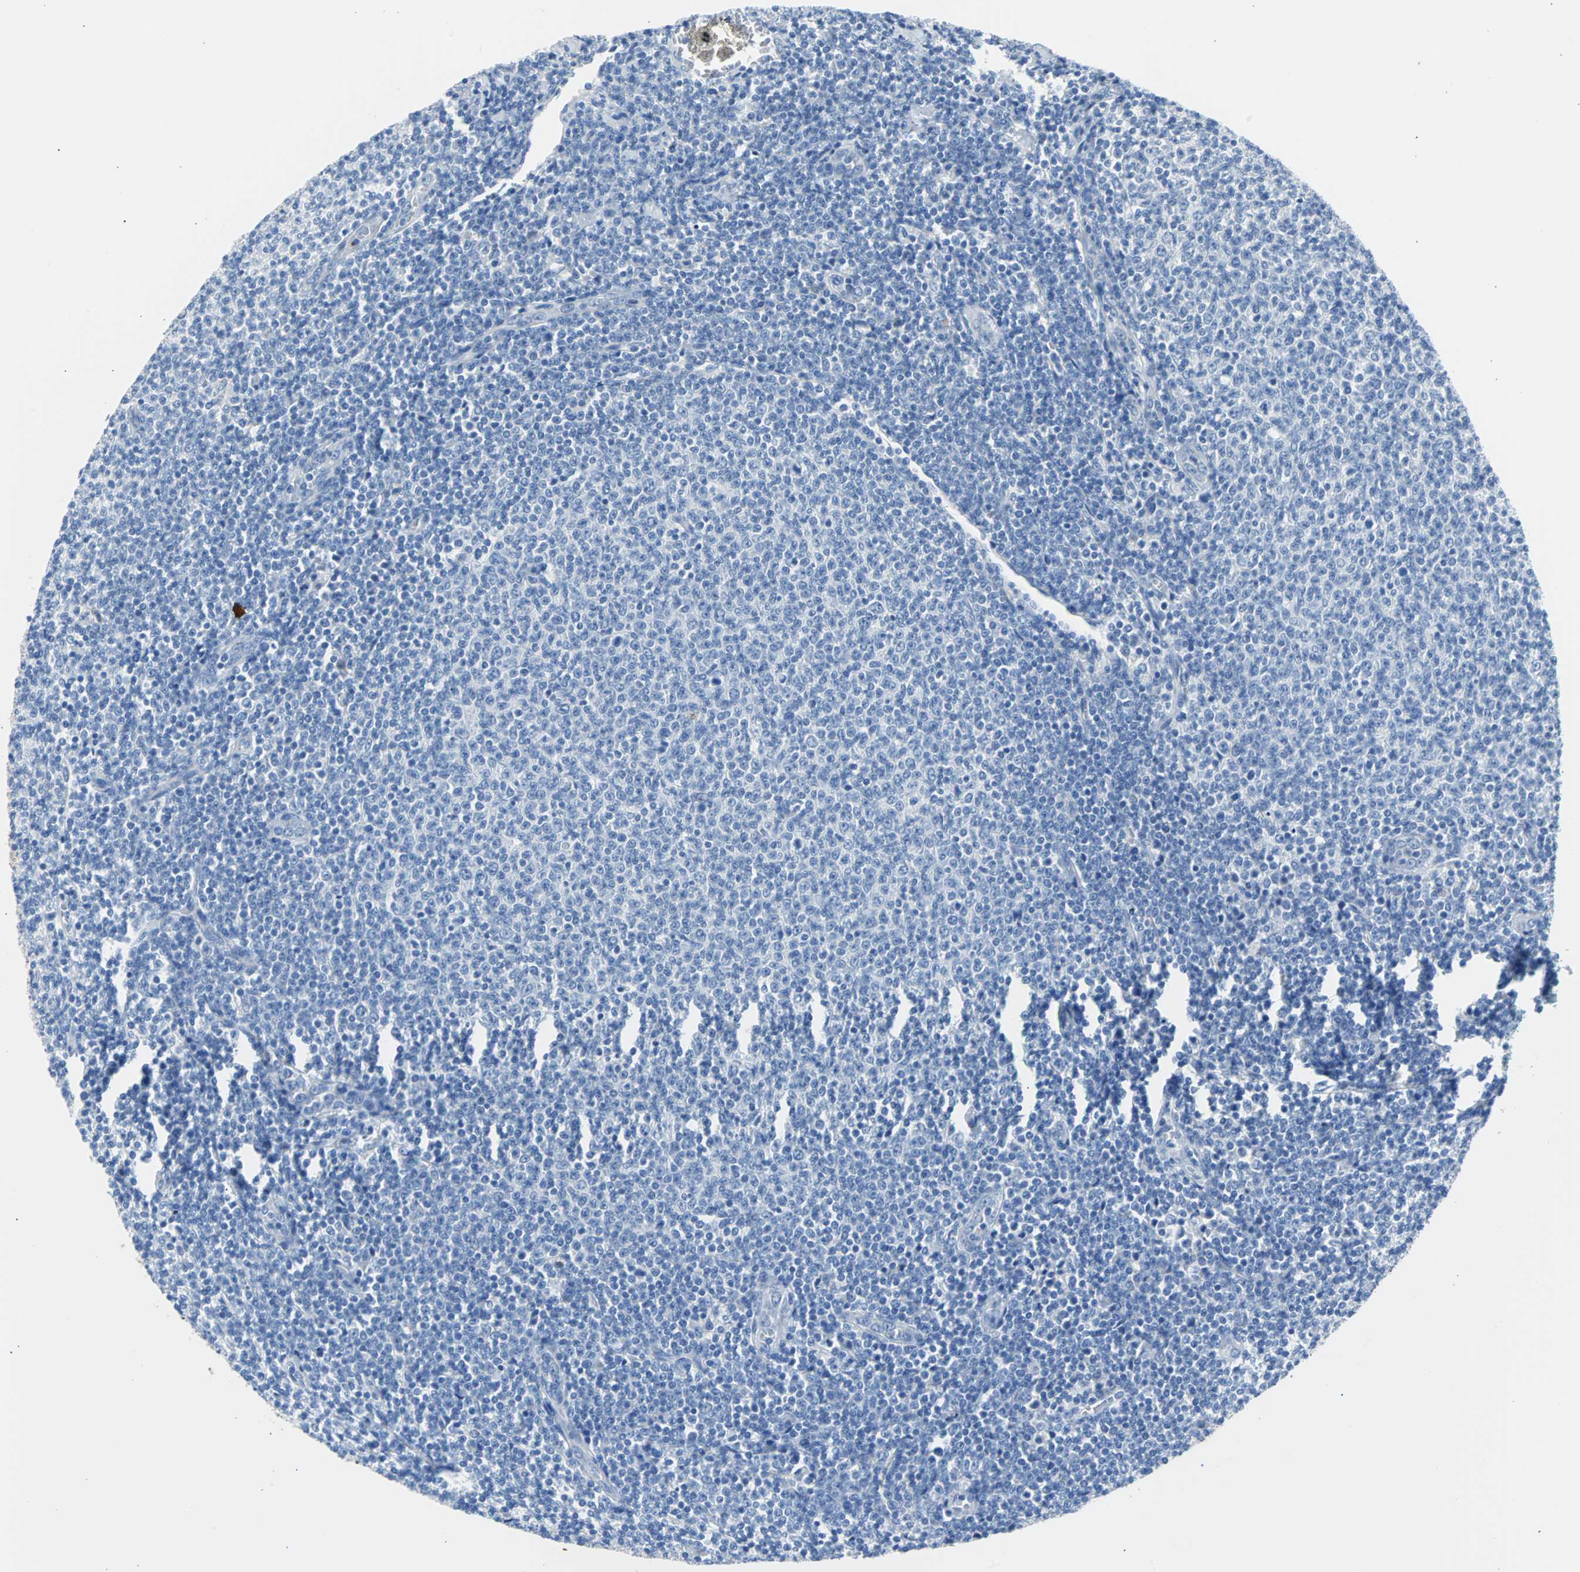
{"staining": {"intensity": "negative", "quantity": "none", "location": "none"}, "tissue": "lymphoma", "cell_type": "Tumor cells", "image_type": "cancer", "snomed": [{"axis": "morphology", "description": "Malignant lymphoma, non-Hodgkin's type, Low grade"}, {"axis": "topography", "description": "Lymph node"}], "caption": "A histopathology image of lymphoma stained for a protein exhibits no brown staining in tumor cells.", "gene": "KRT7", "patient": {"sex": "male", "age": 66}}